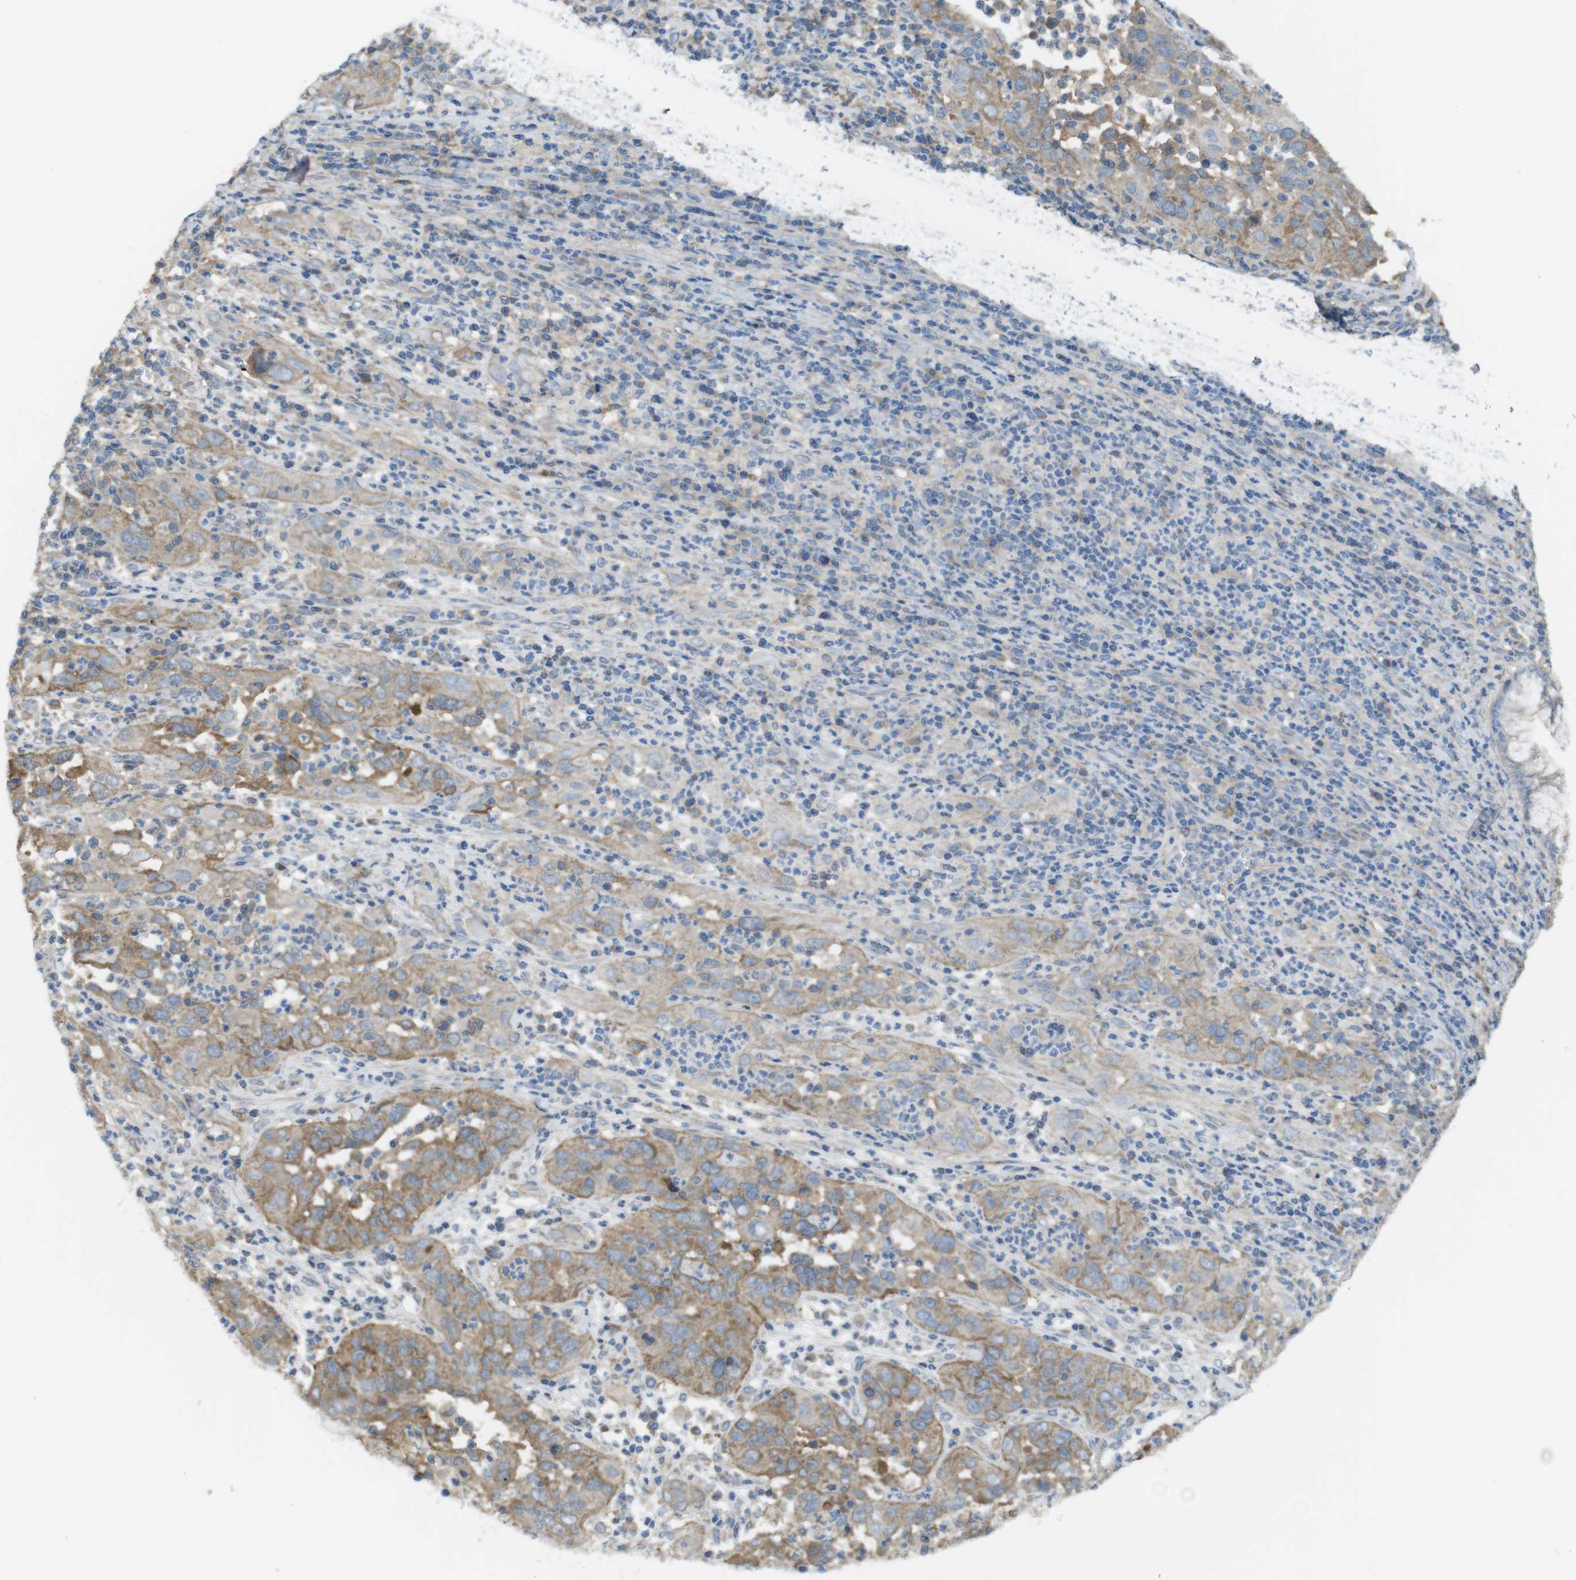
{"staining": {"intensity": "moderate", "quantity": "25%-75%", "location": "cytoplasmic/membranous"}, "tissue": "cervical cancer", "cell_type": "Tumor cells", "image_type": "cancer", "snomed": [{"axis": "morphology", "description": "Squamous cell carcinoma, NOS"}, {"axis": "topography", "description": "Cervix"}], "caption": "Moderate cytoplasmic/membranous protein expression is appreciated in approximately 25%-75% of tumor cells in squamous cell carcinoma (cervical).", "gene": "MTHFD1", "patient": {"sex": "female", "age": 32}}